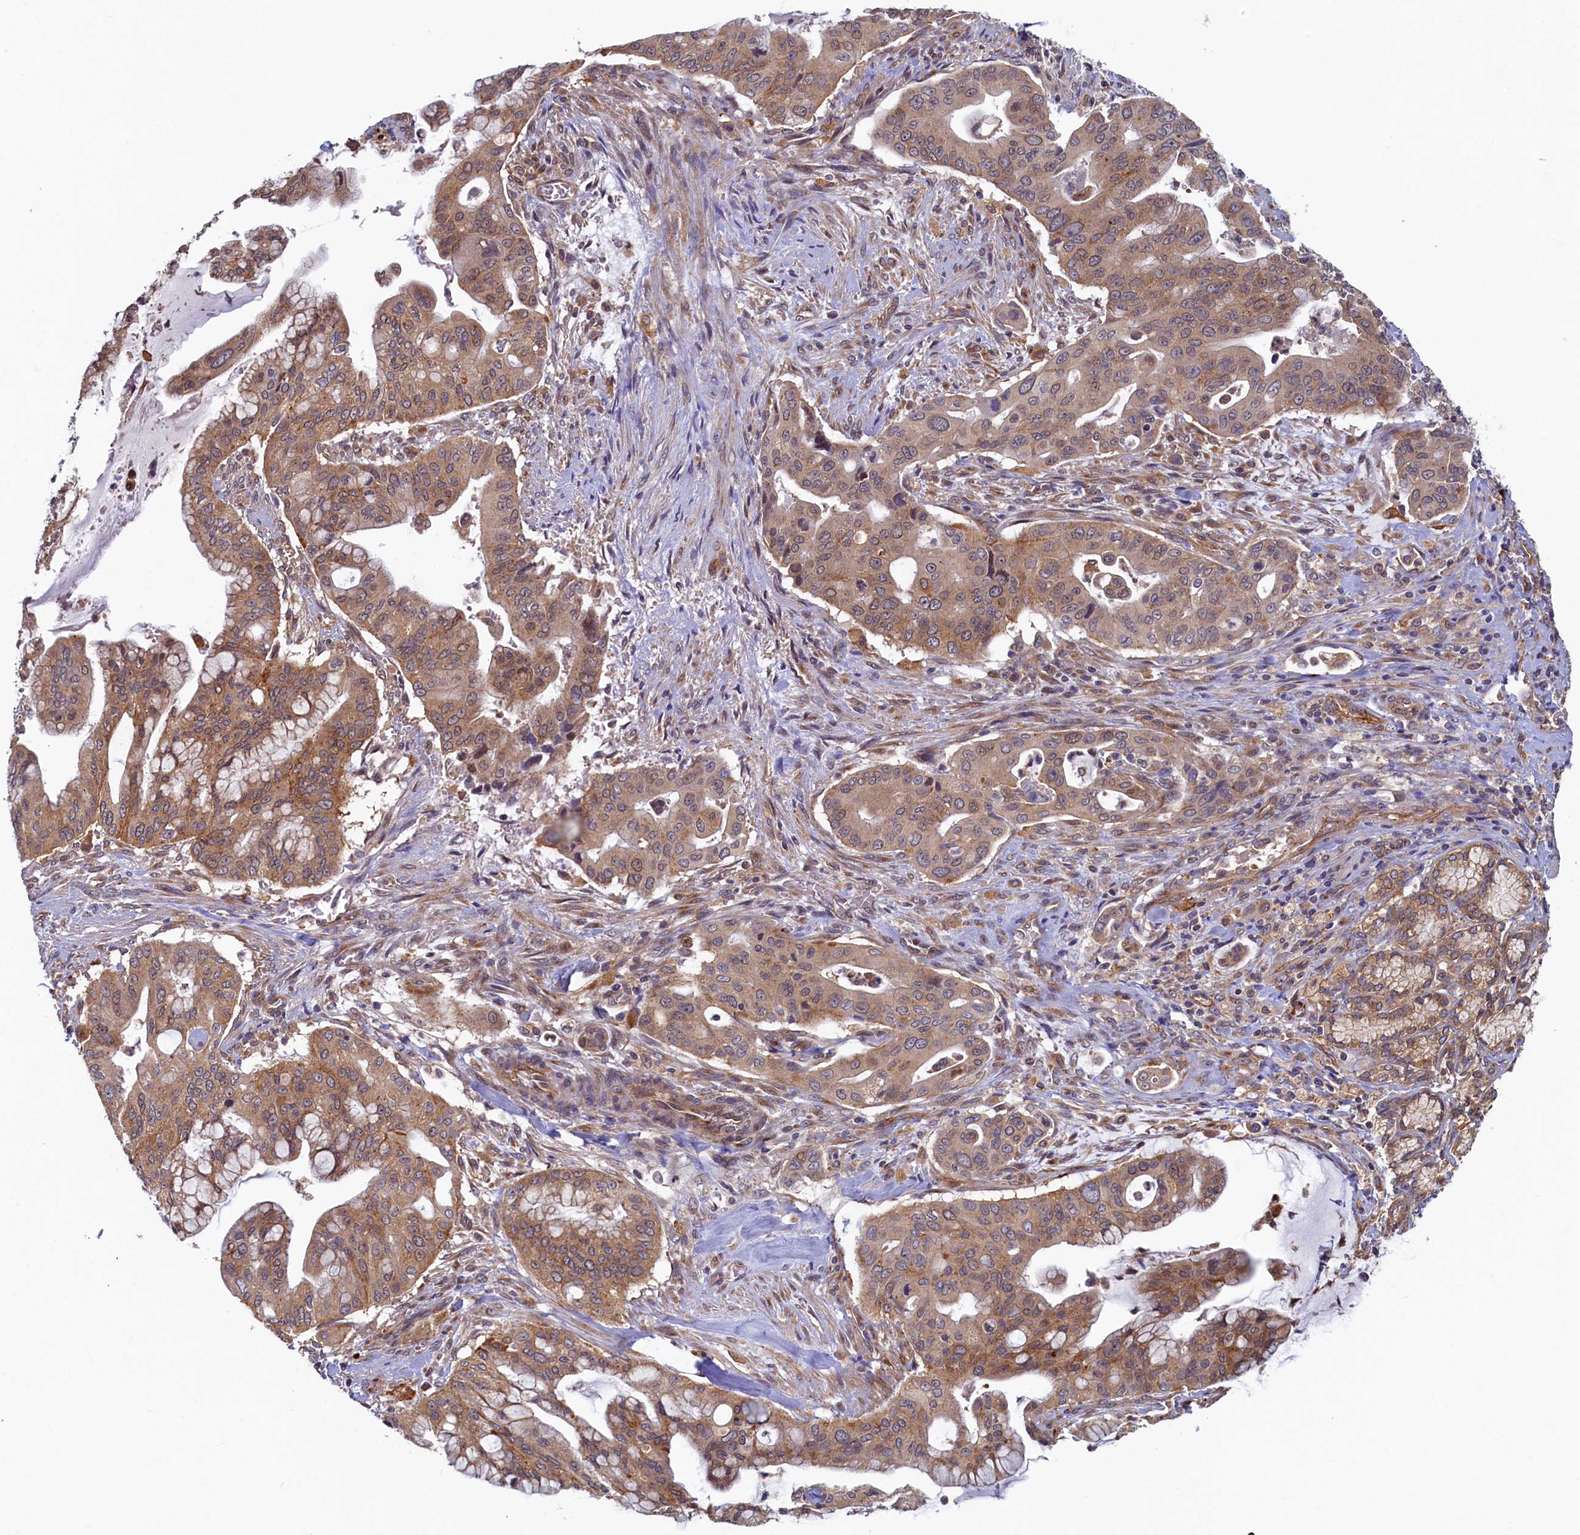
{"staining": {"intensity": "moderate", "quantity": ">75%", "location": "cytoplasmic/membranous"}, "tissue": "pancreatic cancer", "cell_type": "Tumor cells", "image_type": "cancer", "snomed": [{"axis": "morphology", "description": "Adenocarcinoma, NOS"}, {"axis": "topography", "description": "Pancreas"}], "caption": "Adenocarcinoma (pancreatic) stained with immunohistochemistry (IHC) displays moderate cytoplasmic/membranous staining in about >75% of tumor cells. (DAB IHC with brightfield microscopy, high magnification).", "gene": "STX12", "patient": {"sex": "male", "age": 46}}